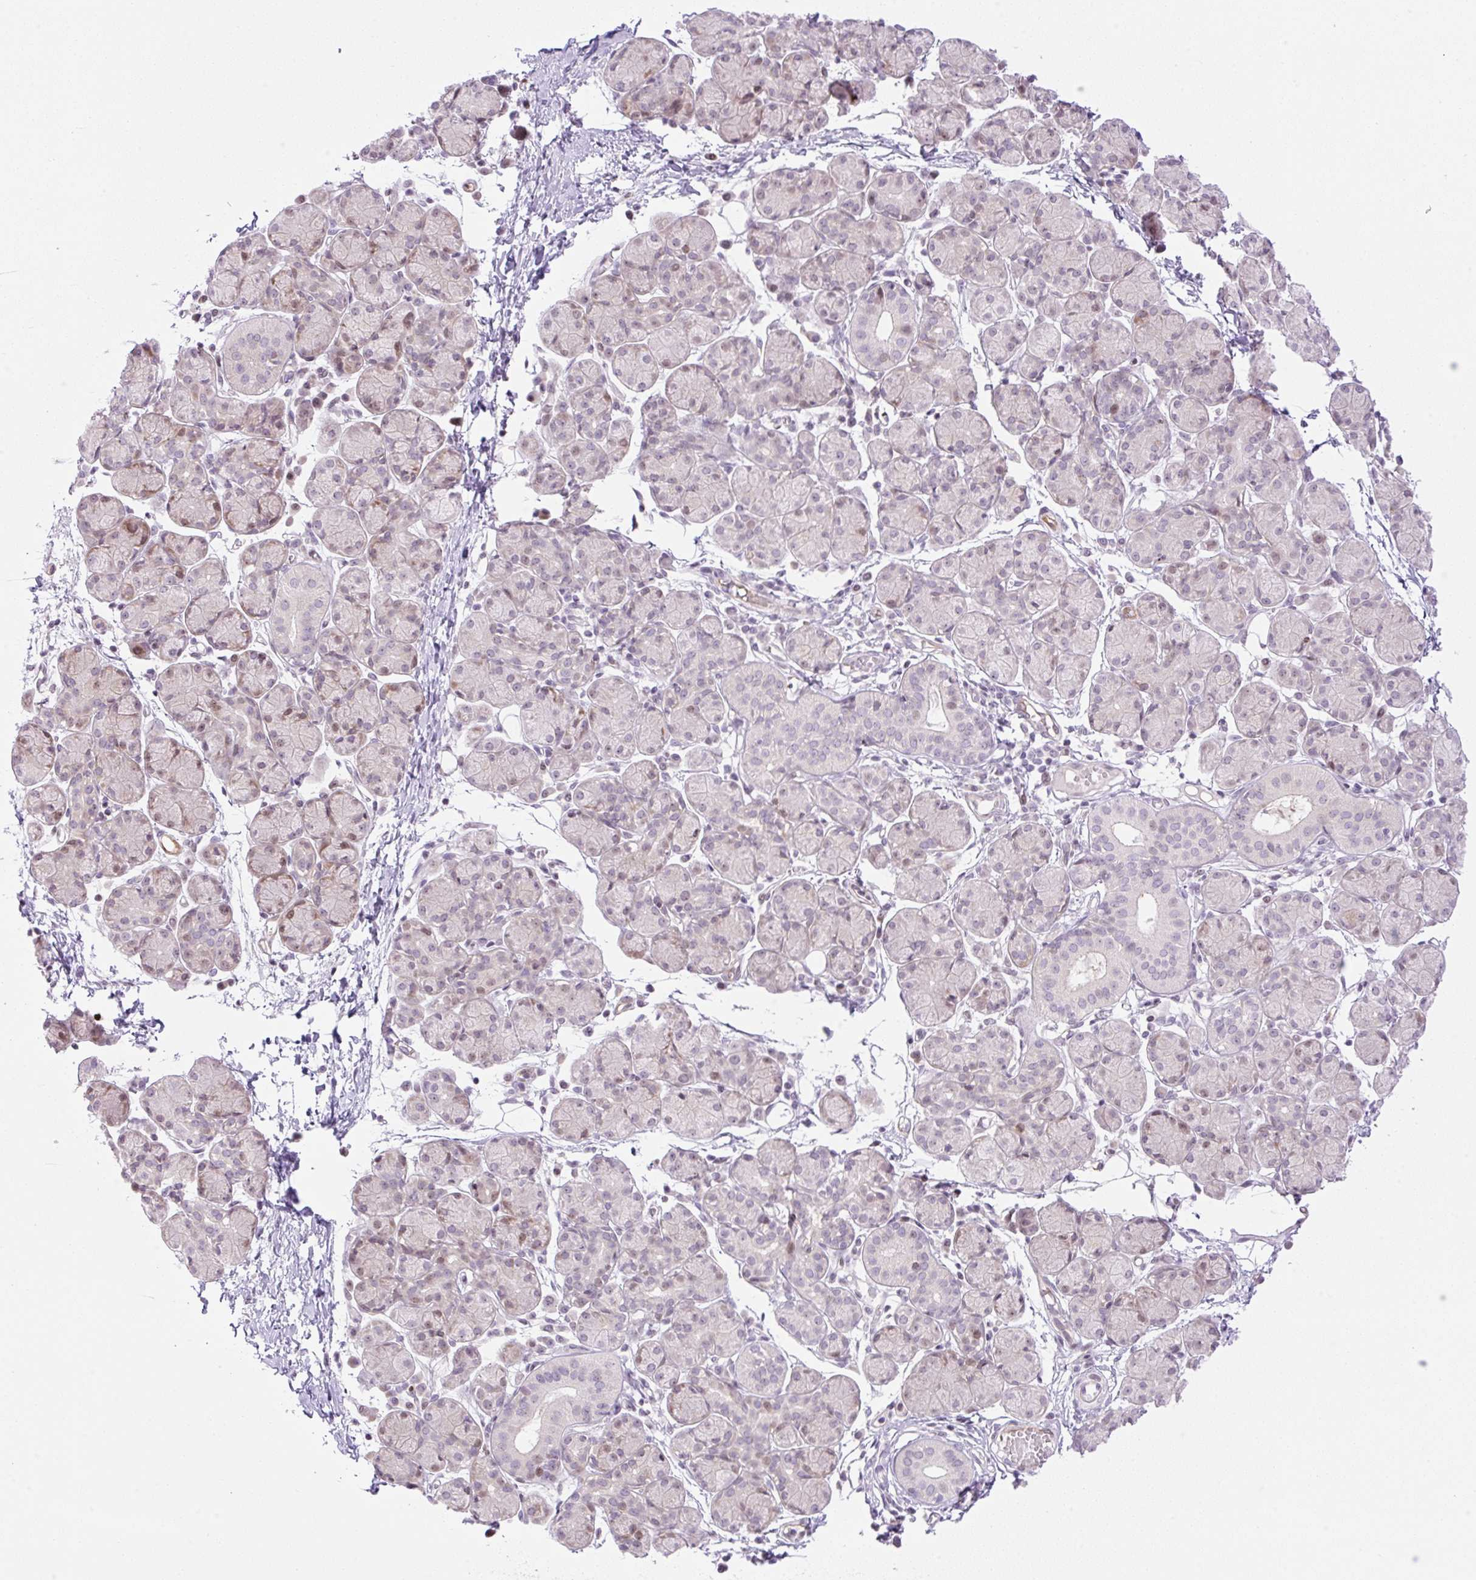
{"staining": {"intensity": "weak", "quantity": "25%-75%", "location": "nuclear"}, "tissue": "salivary gland", "cell_type": "Glandular cells", "image_type": "normal", "snomed": [{"axis": "morphology", "description": "Normal tissue, NOS"}, {"axis": "morphology", "description": "Inflammation, NOS"}, {"axis": "topography", "description": "Lymph node"}, {"axis": "topography", "description": "Salivary gland"}], "caption": "Weak nuclear expression is present in about 25%-75% of glandular cells in normal salivary gland. (DAB IHC with brightfield microscopy, high magnification).", "gene": "ENSG00000268750", "patient": {"sex": "male", "age": 3}}